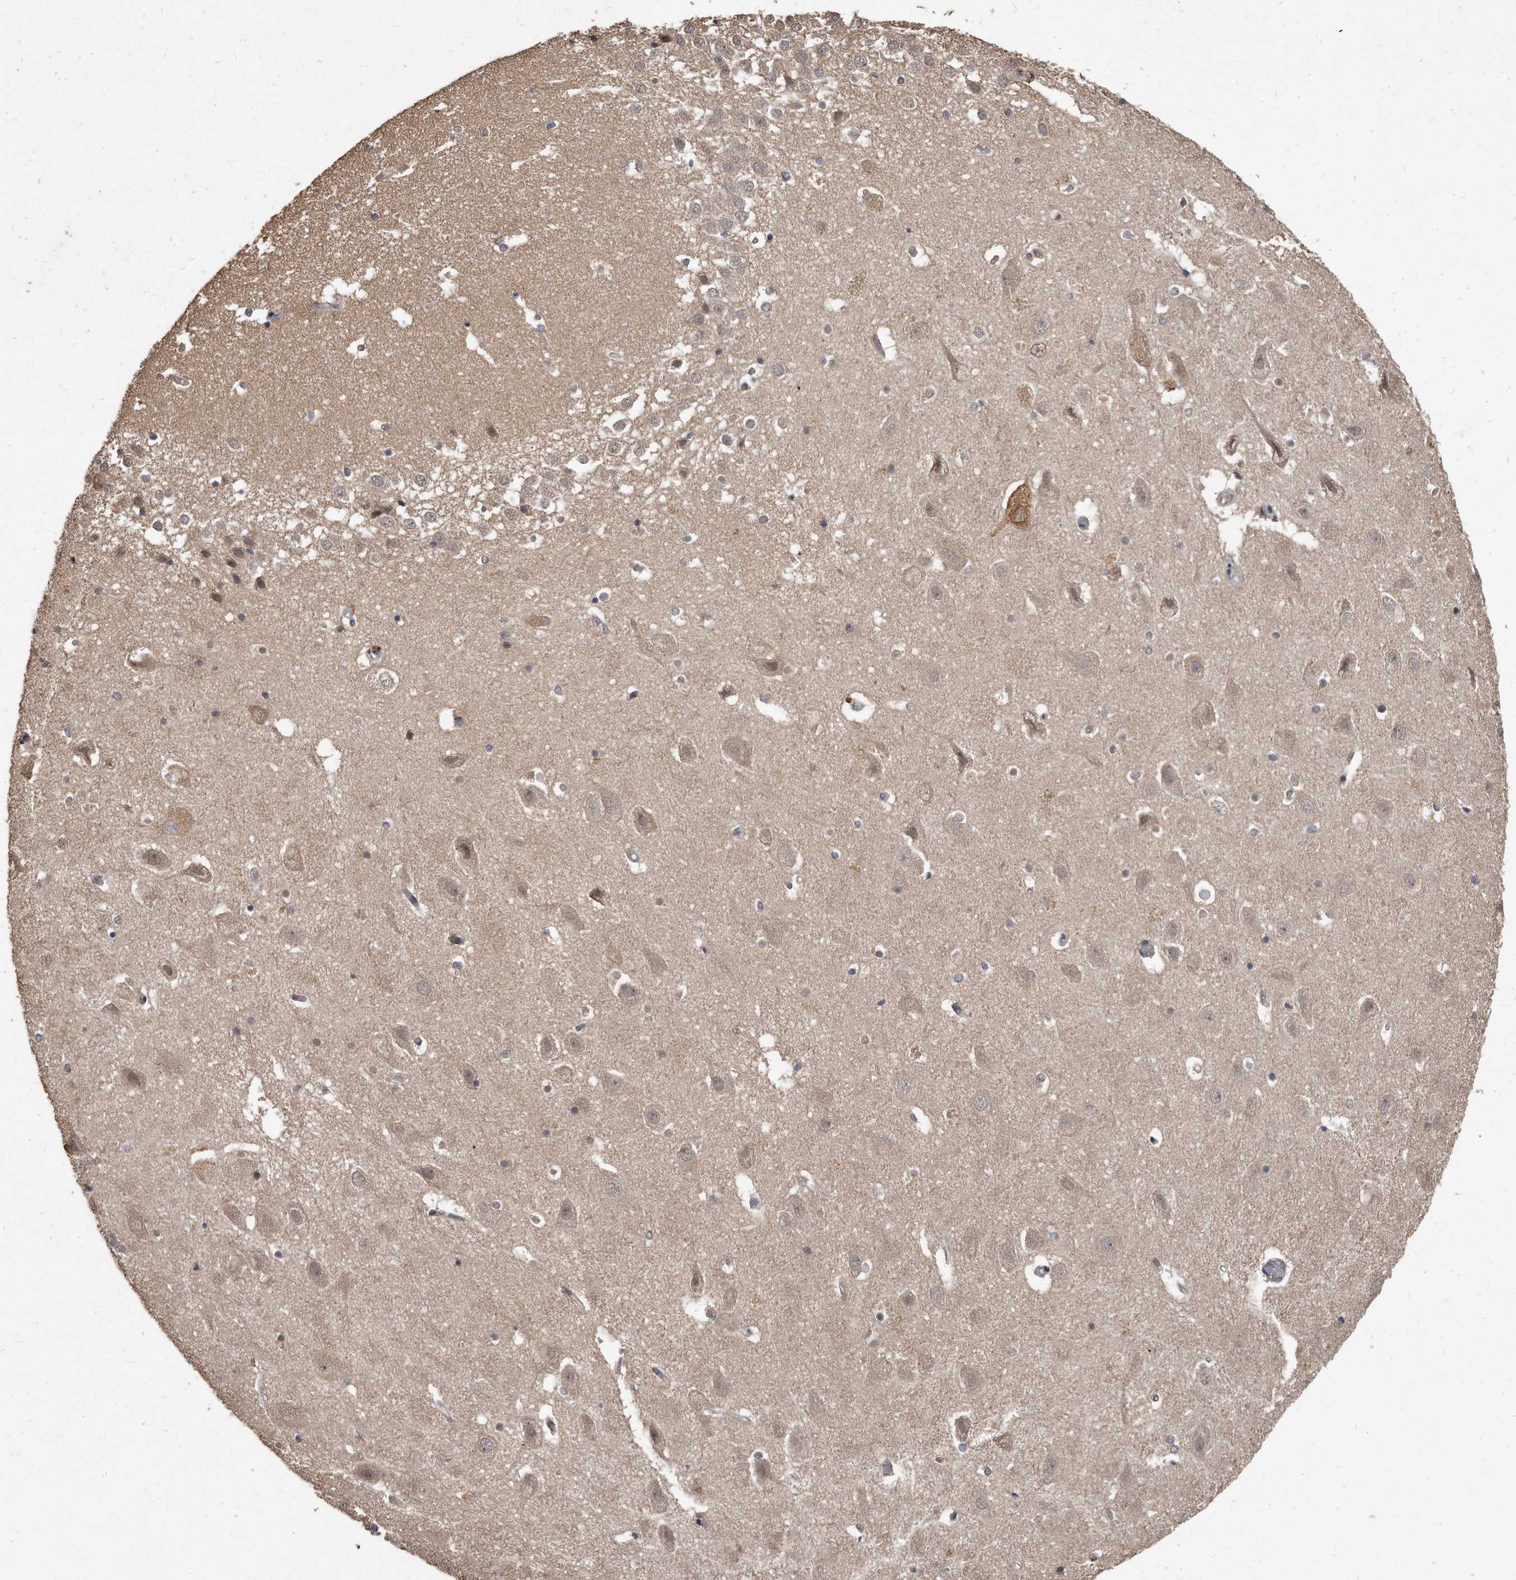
{"staining": {"intensity": "weak", "quantity": "<25%", "location": "cytoplasmic/membranous"}, "tissue": "hippocampus", "cell_type": "Glial cells", "image_type": "normal", "snomed": [{"axis": "morphology", "description": "Normal tissue, NOS"}, {"axis": "topography", "description": "Hippocampus"}], "caption": "IHC image of normal hippocampus: hippocampus stained with DAB displays no significant protein positivity in glial cells.", "gene": "GRB10", "patient": {"sex": "female", "age": 52}}